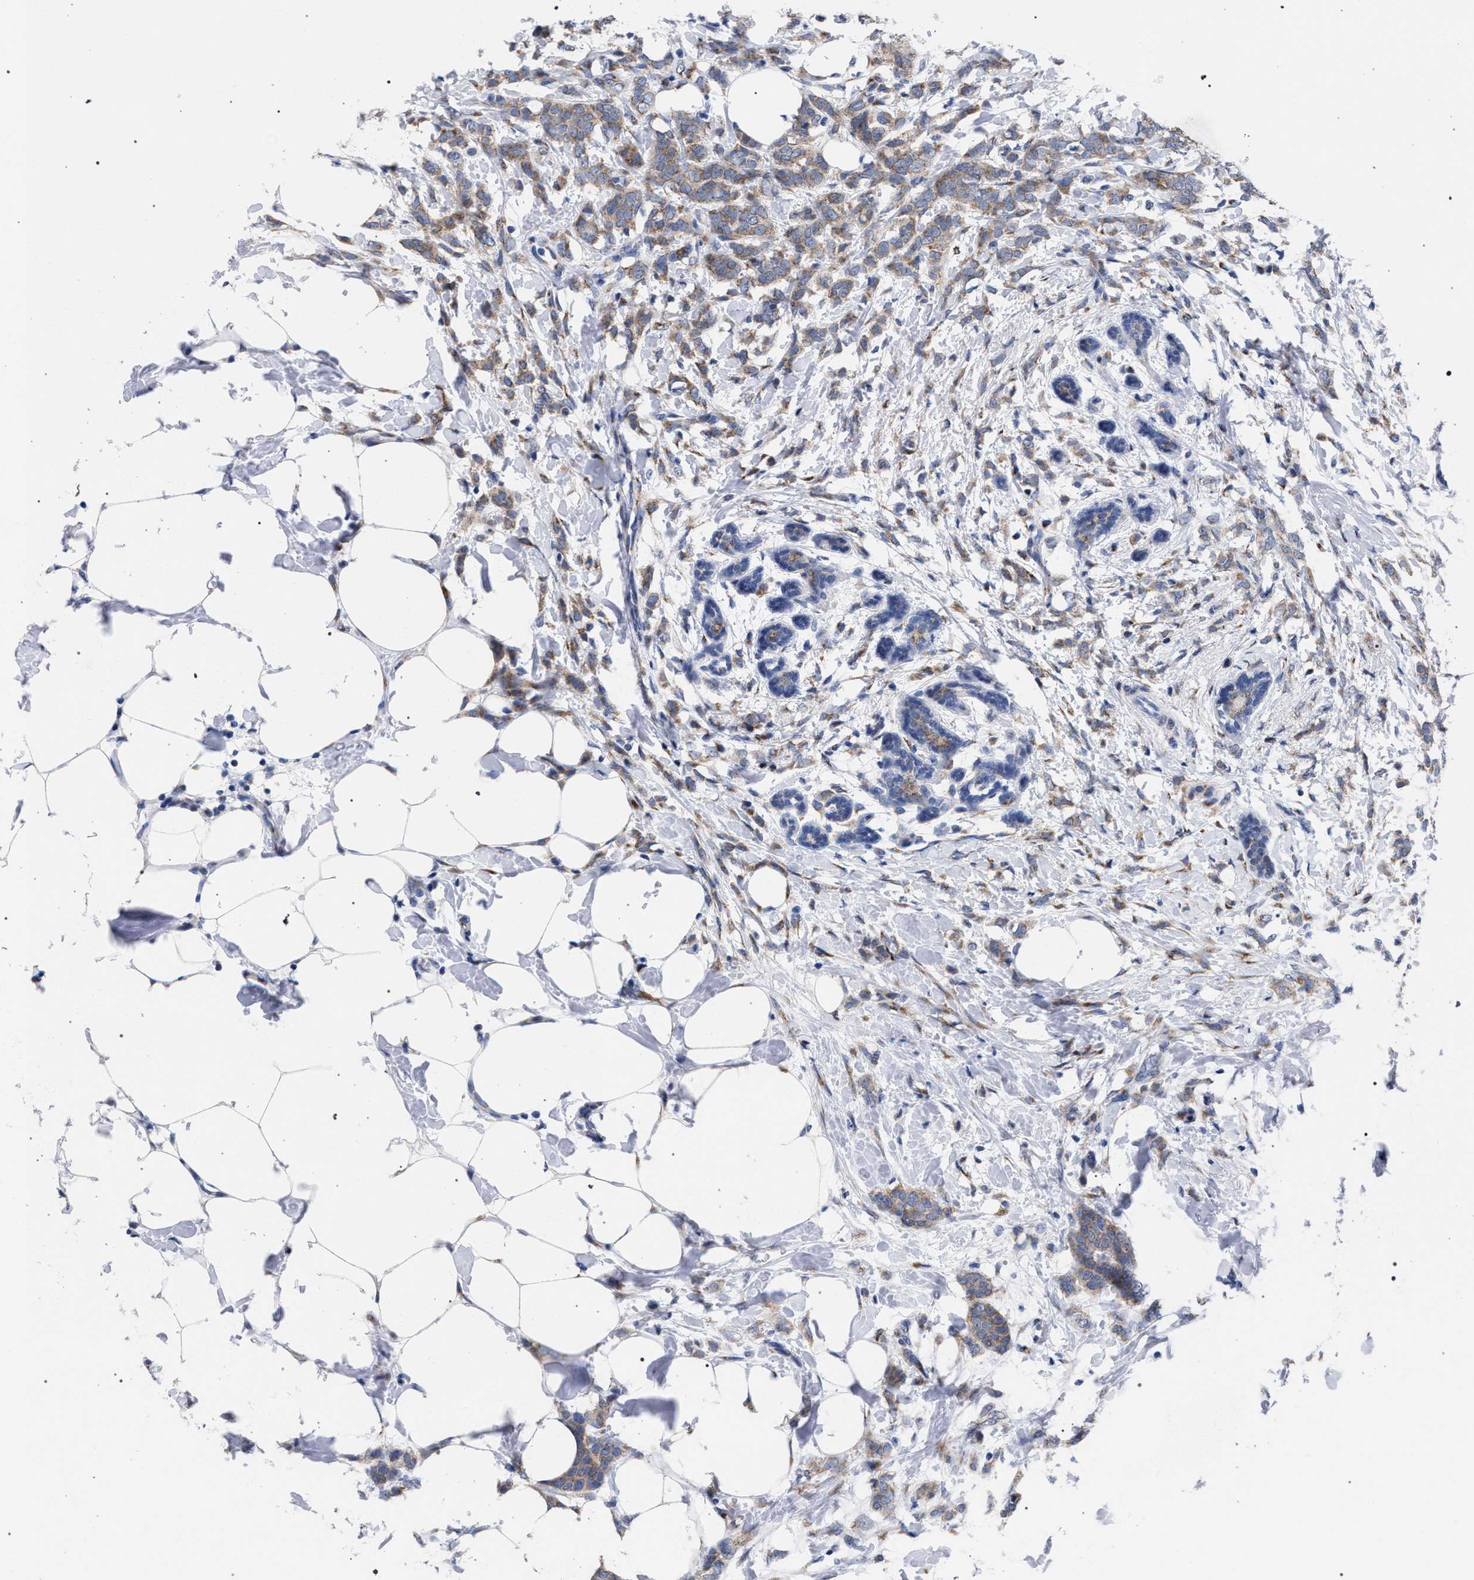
{"staining": {"intensity": "moderate", "quantity": ">75%", "location": "cytoplasmic/membranous"}, "tissue": "breast cancer", "cell_type": "Tumor cells", "image_type": "cancer", "snomed": [{"axis": "morphology", "description": "Lobular carcinoma, in situ"}, {"axis": "morphology", "description": "Lobular carcinoma"}, {"axis": "topography", "description": "Breast"}], "caption": "Moderate cytoplasmic/membranous positivity is present in approximately >75% of tumor cells in breast cancer.", "gene": "GOLGA2", "patient": {"sex": "female", "age": 41}}